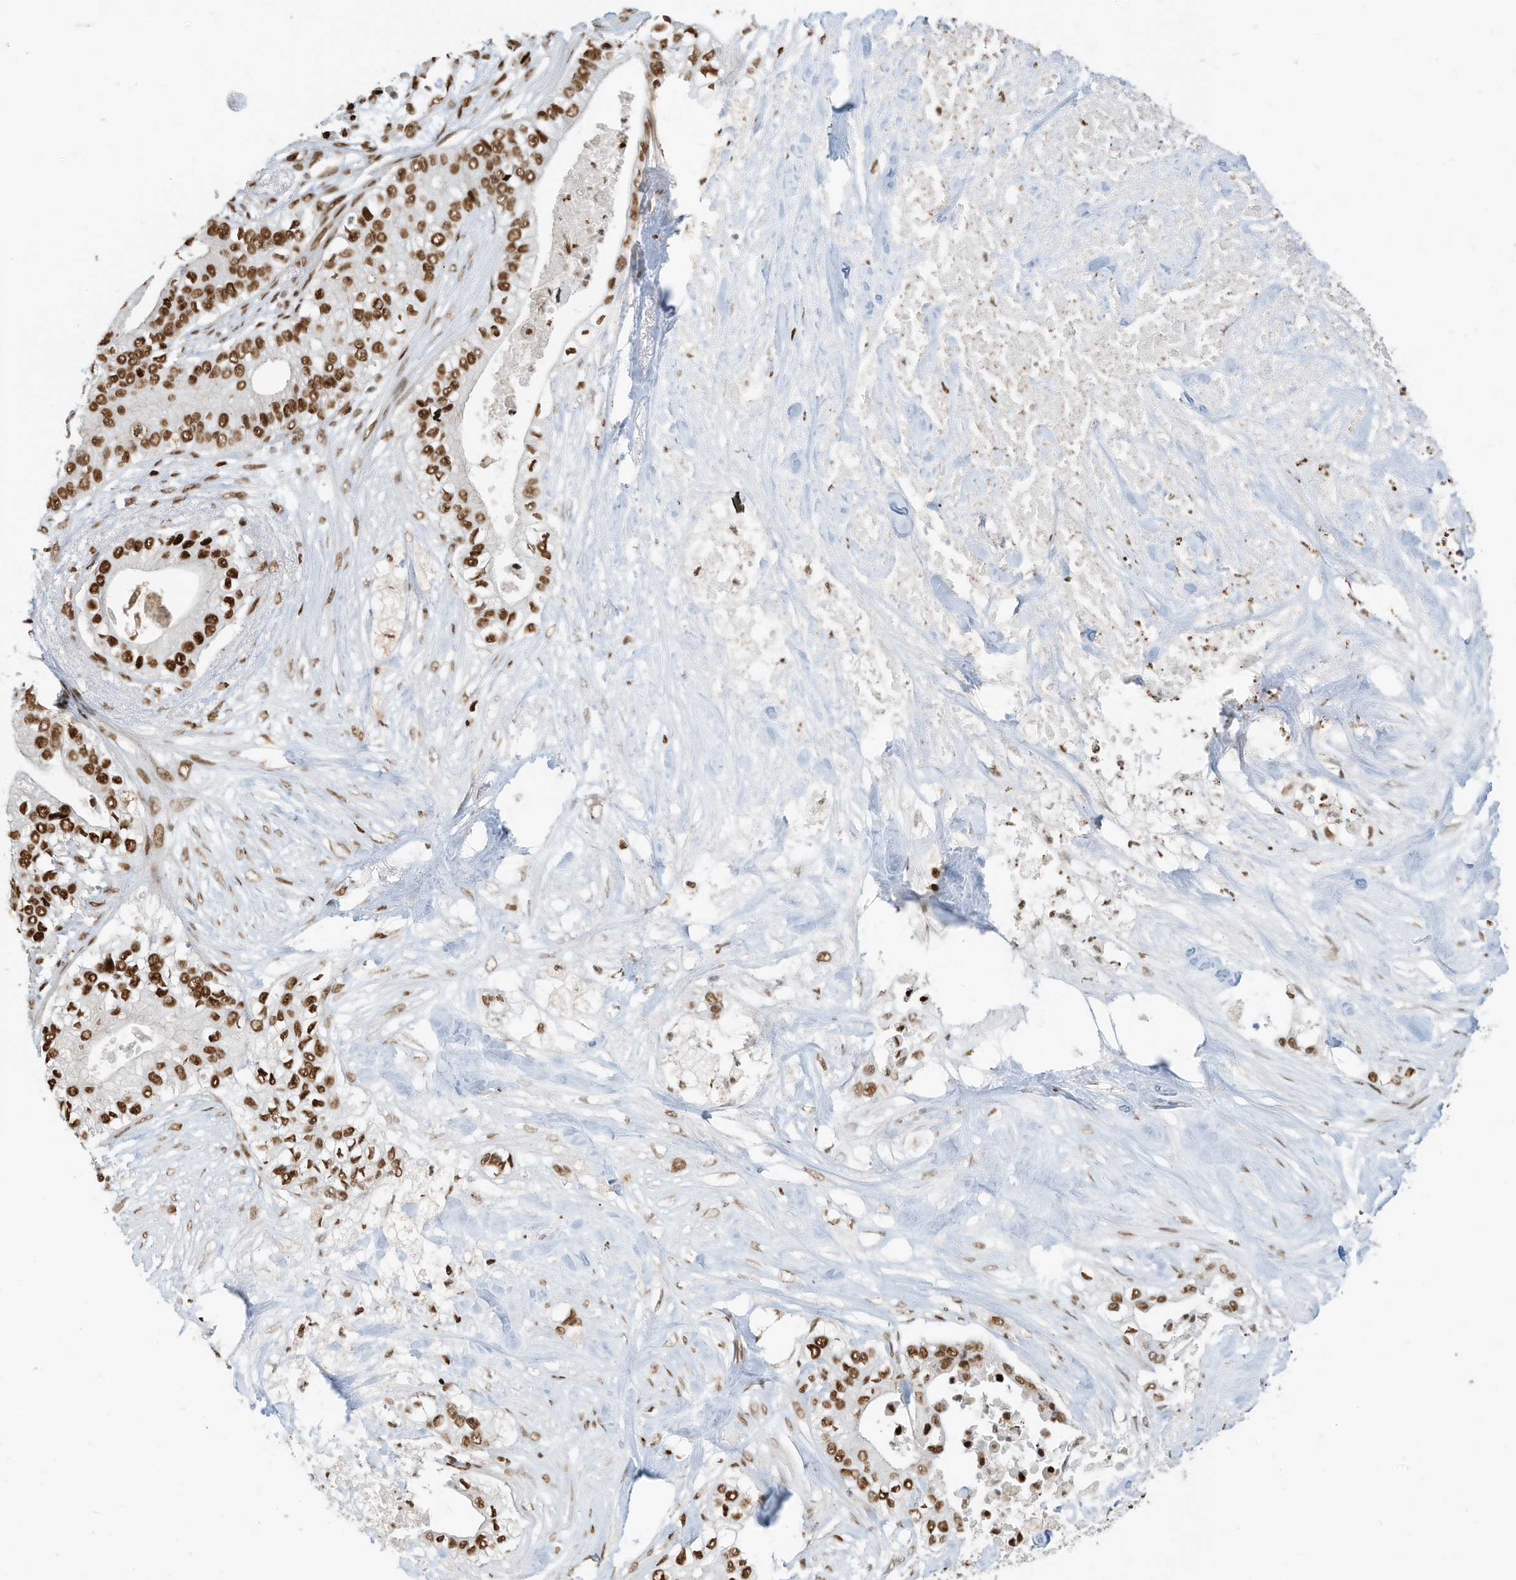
{"staining": {"intensity": "strong", "quantity": ">75%", "location": "nuclear"}, "tissue": "pancreatic cancer", "cell_type": "Tumor cells", "image_type": "cancer", "snomed": [{"axis": "morphology", "description": "Adenocarcinoma, NOS"}, {"axis": "topography", "description": "Pancreas"}], "caption": "Immunohistochemistry image of neoplastic tissue: pancreatic adenocarcinoma stained using immunohistochemistry (IHC) demonstrates high levels of strong protein expression localized specifically in the nuclear of tumor cells, appearing as a nuclear brown color.", "gene": "SAMD15", "patient": {"sex": "female", "age": 78}}